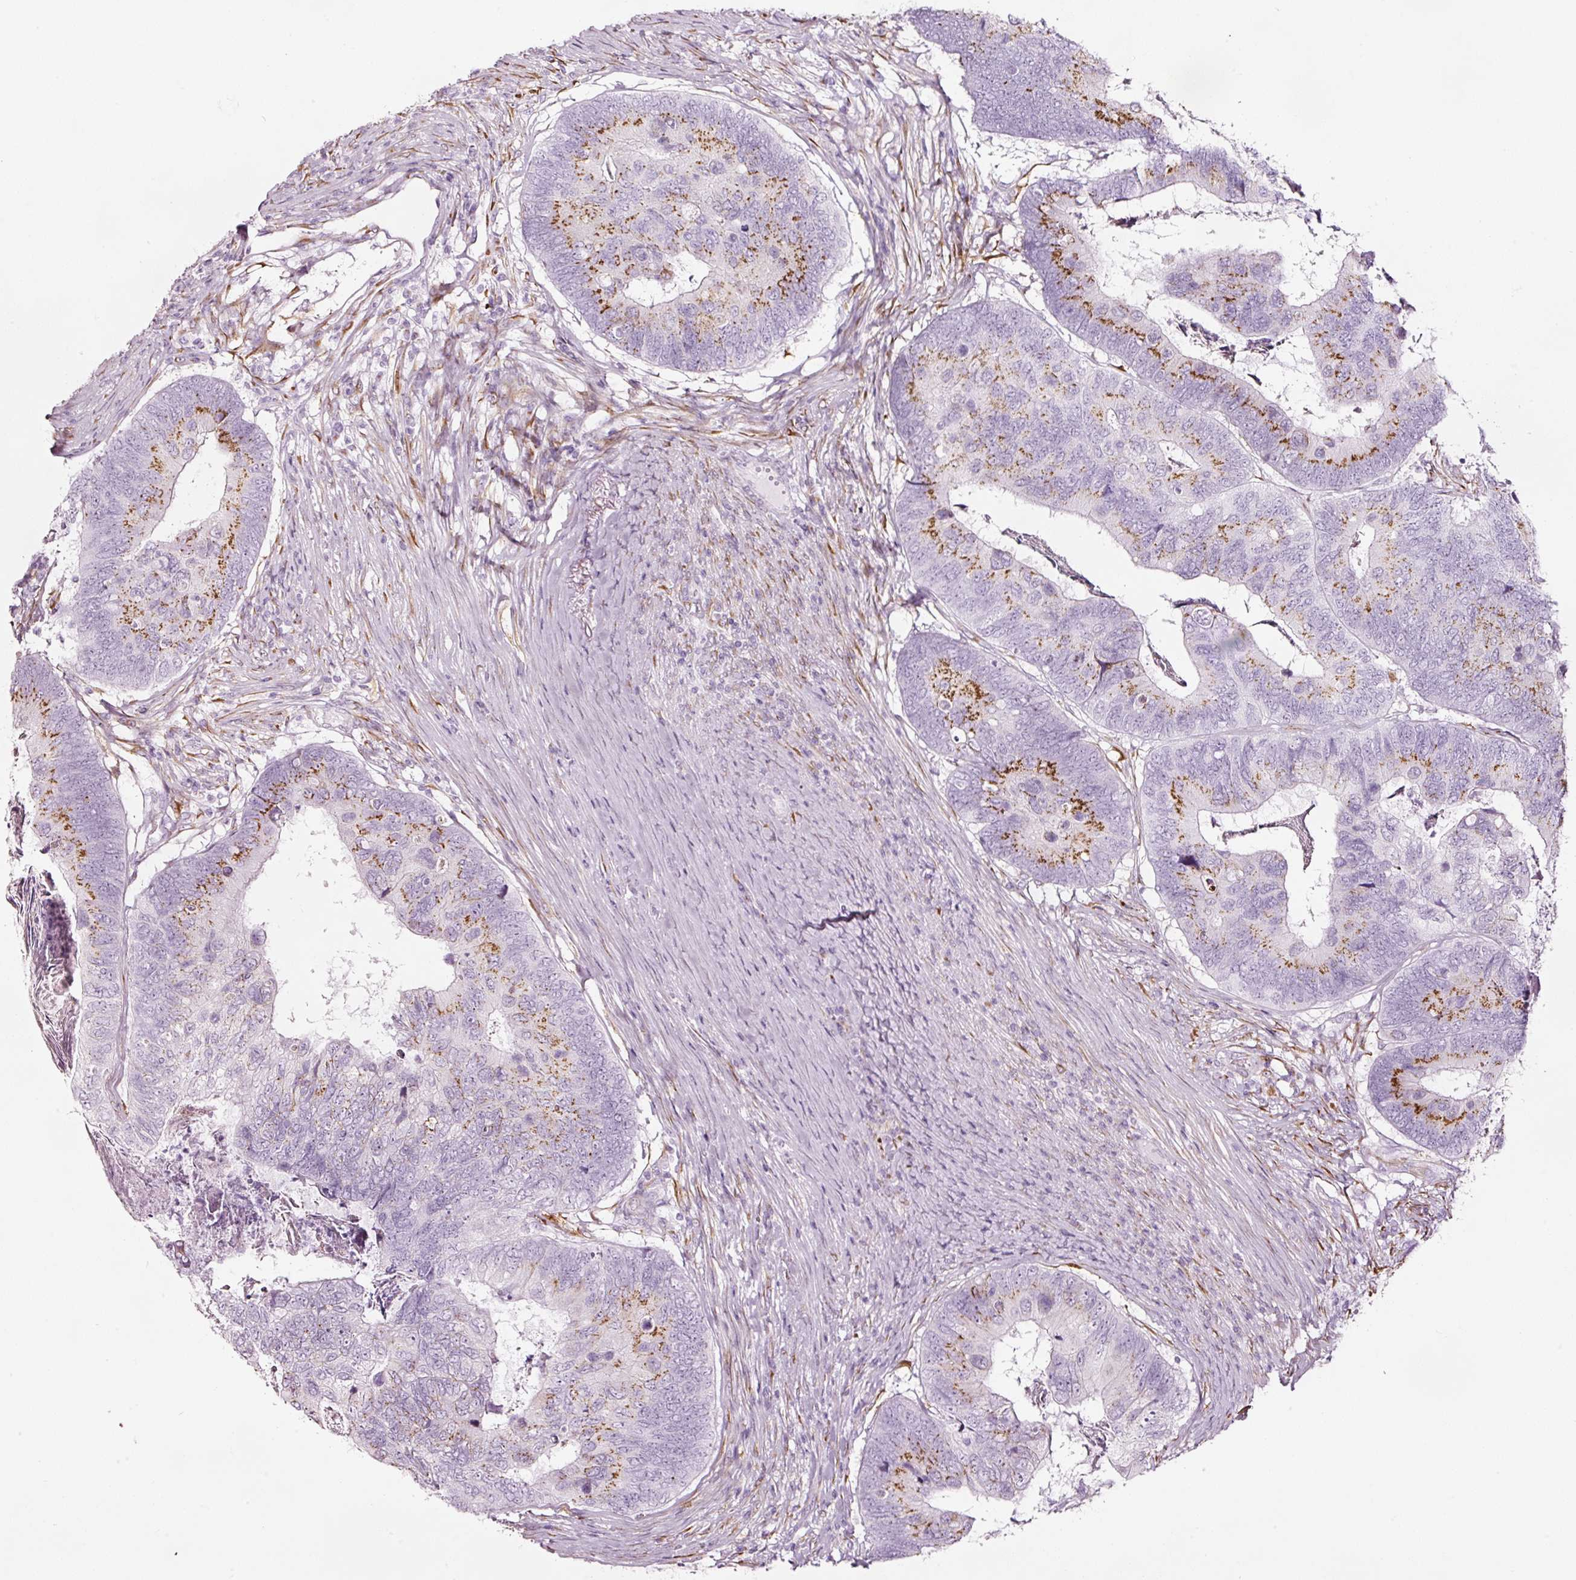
{"staining": {"intensity": "strong", "quantity": "25%-75%", "location": "cytoplasmic/membranous"}, "tissue": "colorectal cancer", "cell_type": "Tumor cells", "image_type": "cancer", "snomed": [{"axis": "morphology", "description": "Adenocarcinoma, NOS"}, {"axis": "topography", "description": "Colon"}], "caption": "Adenocarcinoma (colorectal) stained with a brown dye exhibits strong cytoplasmic/membranous positive staining in about 25%-75% of tumor cells.", "gene": "SDF4", "patient": {"sex": "female", "age": 67}}